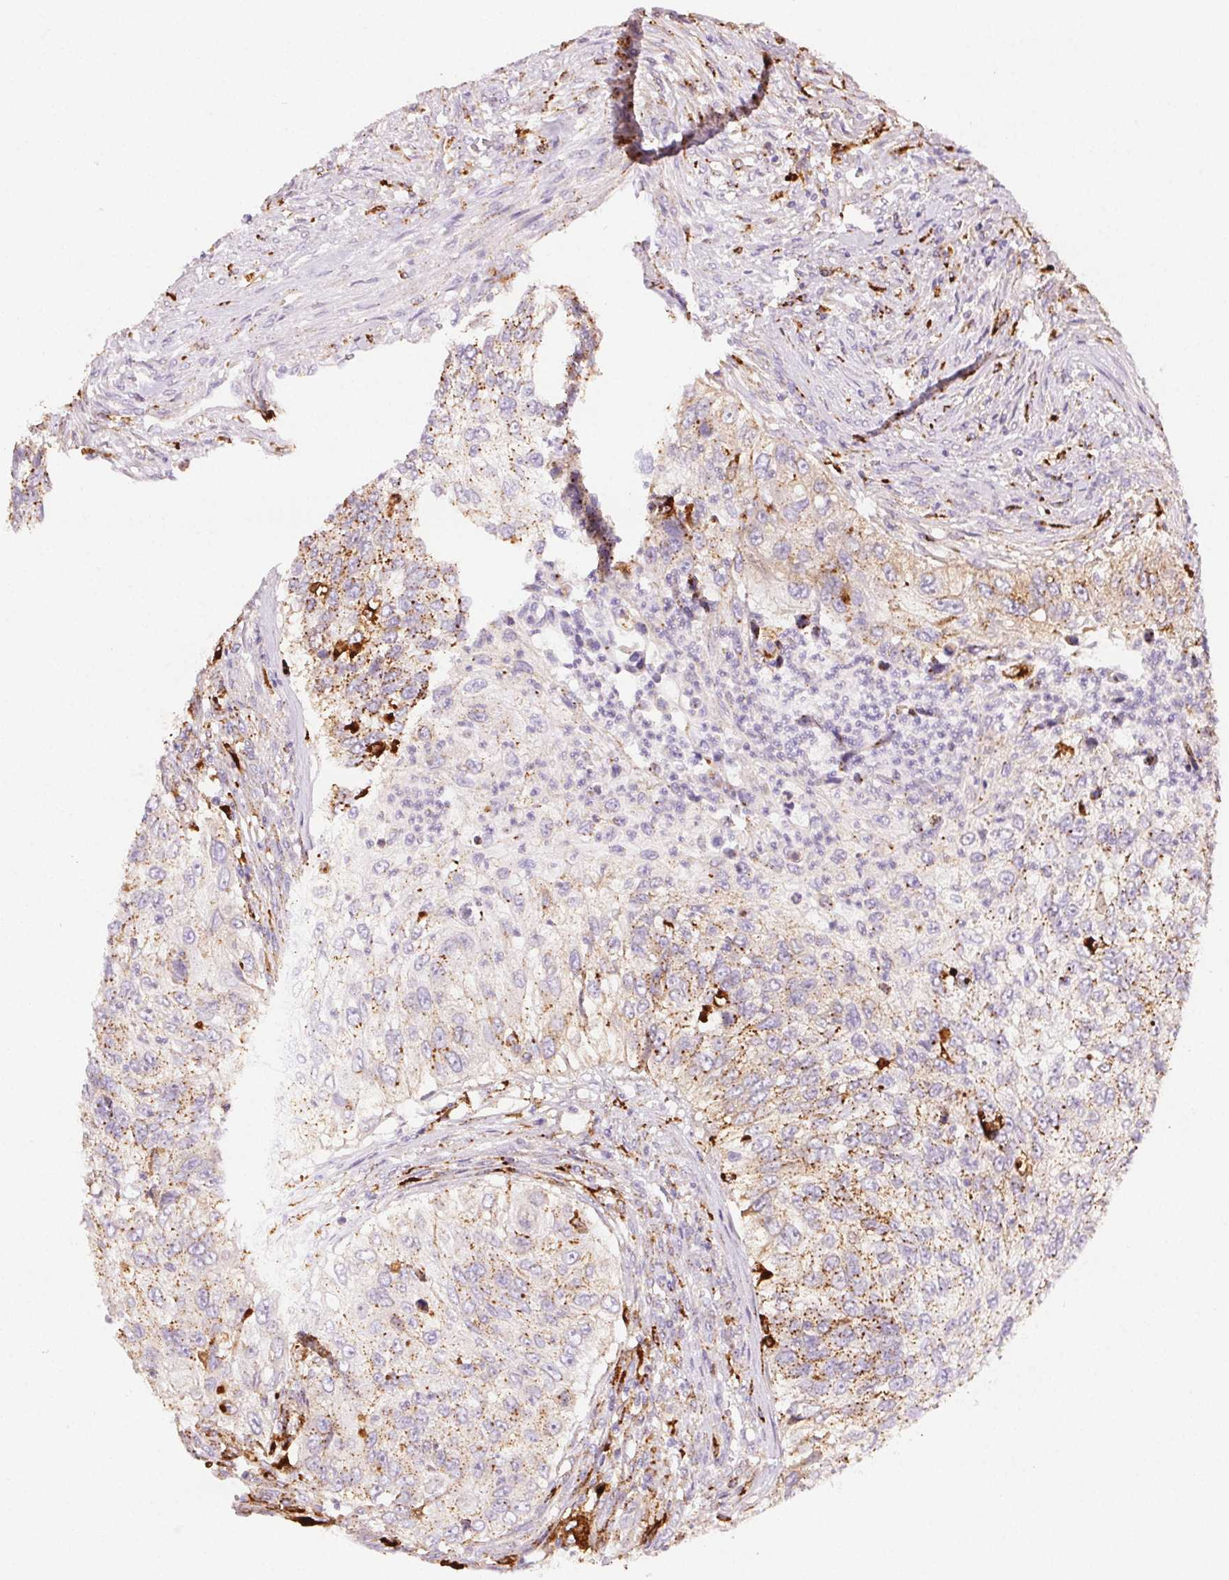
{"staining": {"intensity": "moderate", "quantity": "<25%", "location": "cytoplasmic/membranous"}, "tissue": "urothelial cancer", "cell_type": "Tumor cells", "image_type": "cancer", "snomed": [{"axis": "morphology", "description": "Urothelial carcinoma, High grade"}, {"axis": "topography", "description": "Urinary bladder"}], "caption": "IHC (DAB) staining of urothelial cancer shows moderate cytoplasmic/membranous protein staining in approximately <25% of tumor cells. (DAB (3,3'-diaminobenzidine) IHC with brightfield microscopy, high magnification).", "gene": "SCPEP1", "patient": {"sex": "female", "age": 60}}